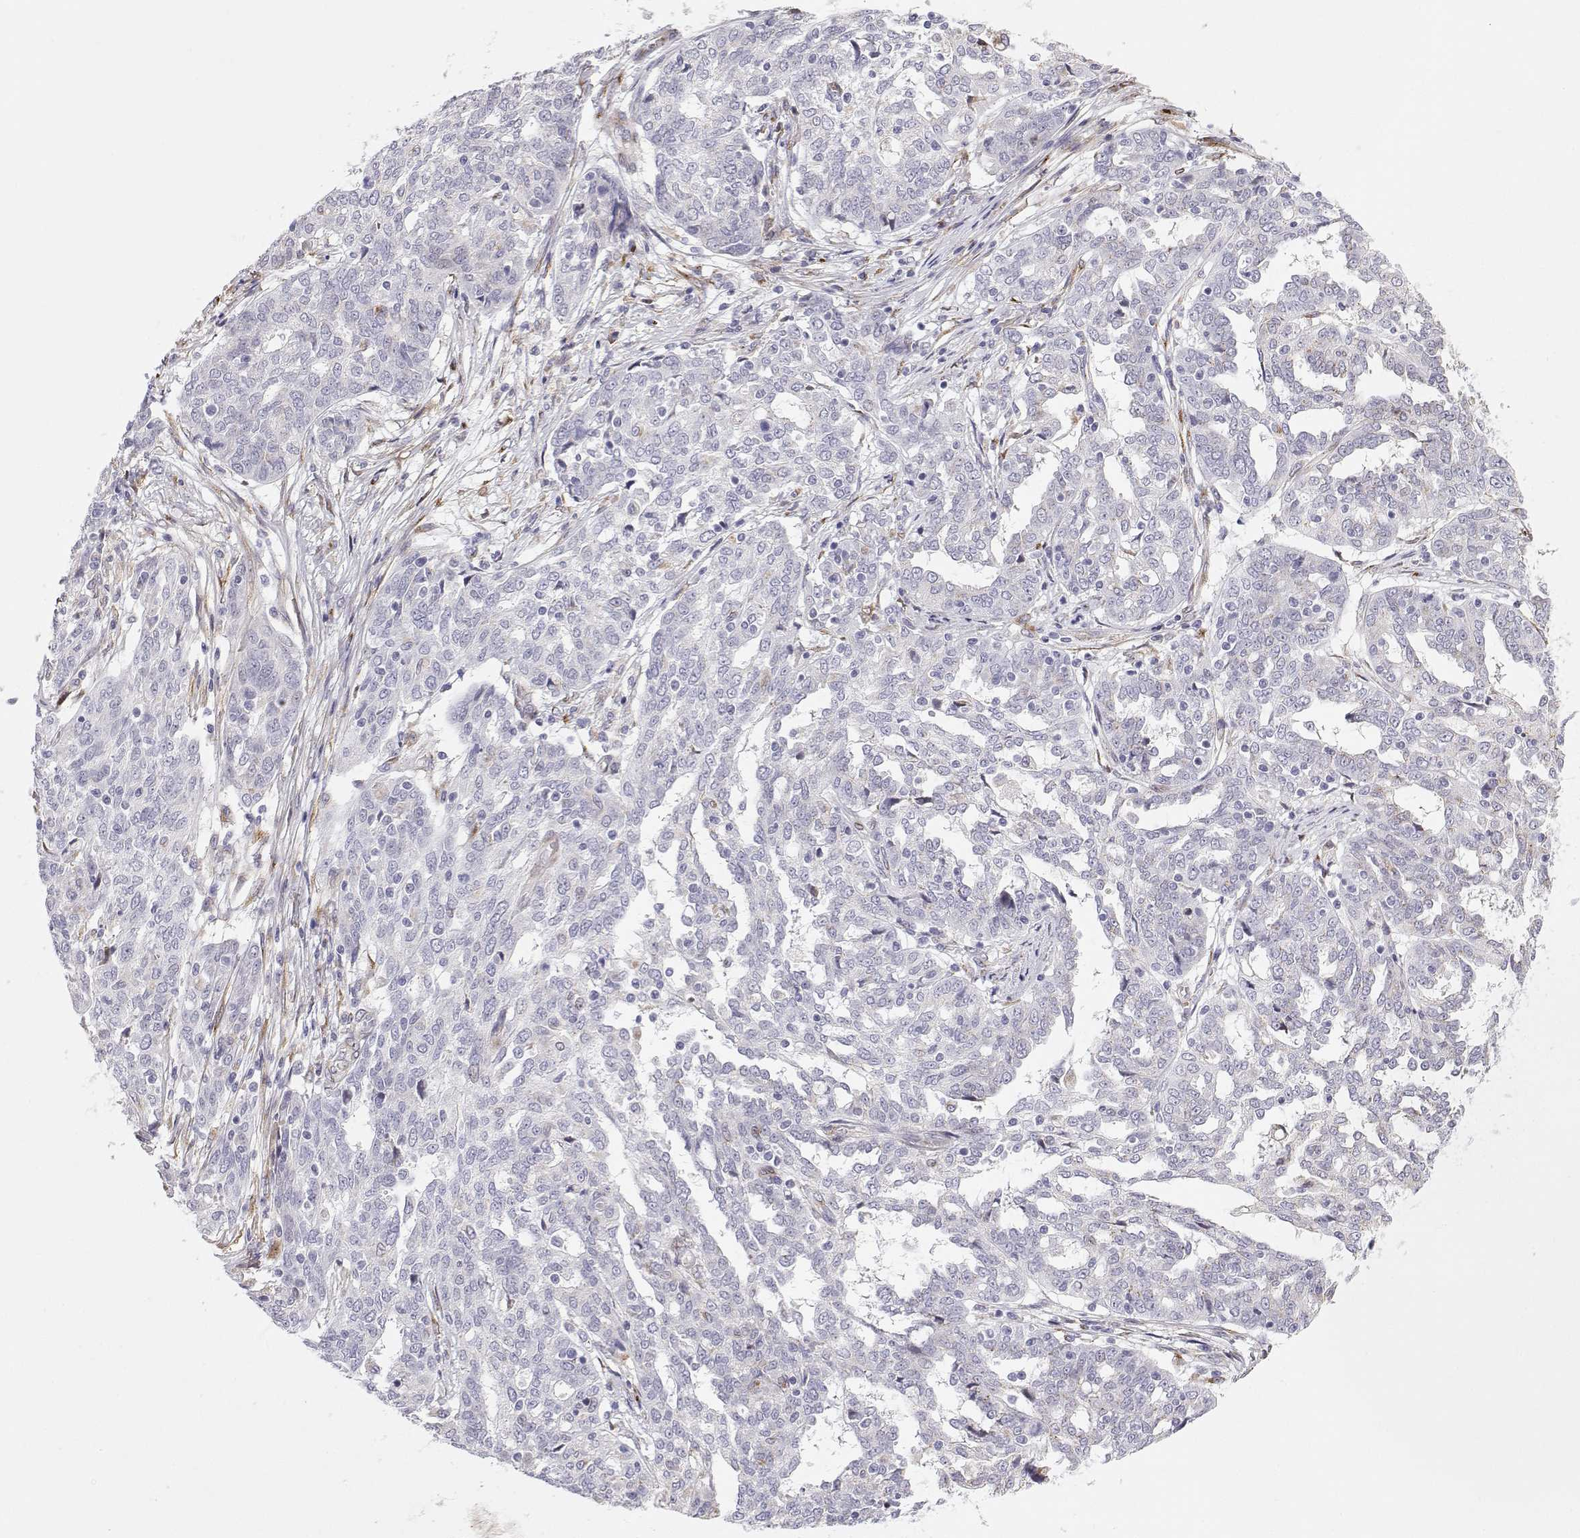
{"staining": {"intensity": "negative", "quantity": "none", "location": "none"}, "tissue": "ovarian cancer", "cell_type": "Tumor cells", "image_type": "cancer", "snomed": [{"axis": "morphology", "description": "Cystadenocarcinoma, serous, NOS"}, {"axis": "topography", "description": "Ovary"}], "caption": "Tumor cells show no significant expression in ovarian serous cystadenocarcinoma.", "gene": "STARD13", "patient": {"sex": "female", "age": 67}}